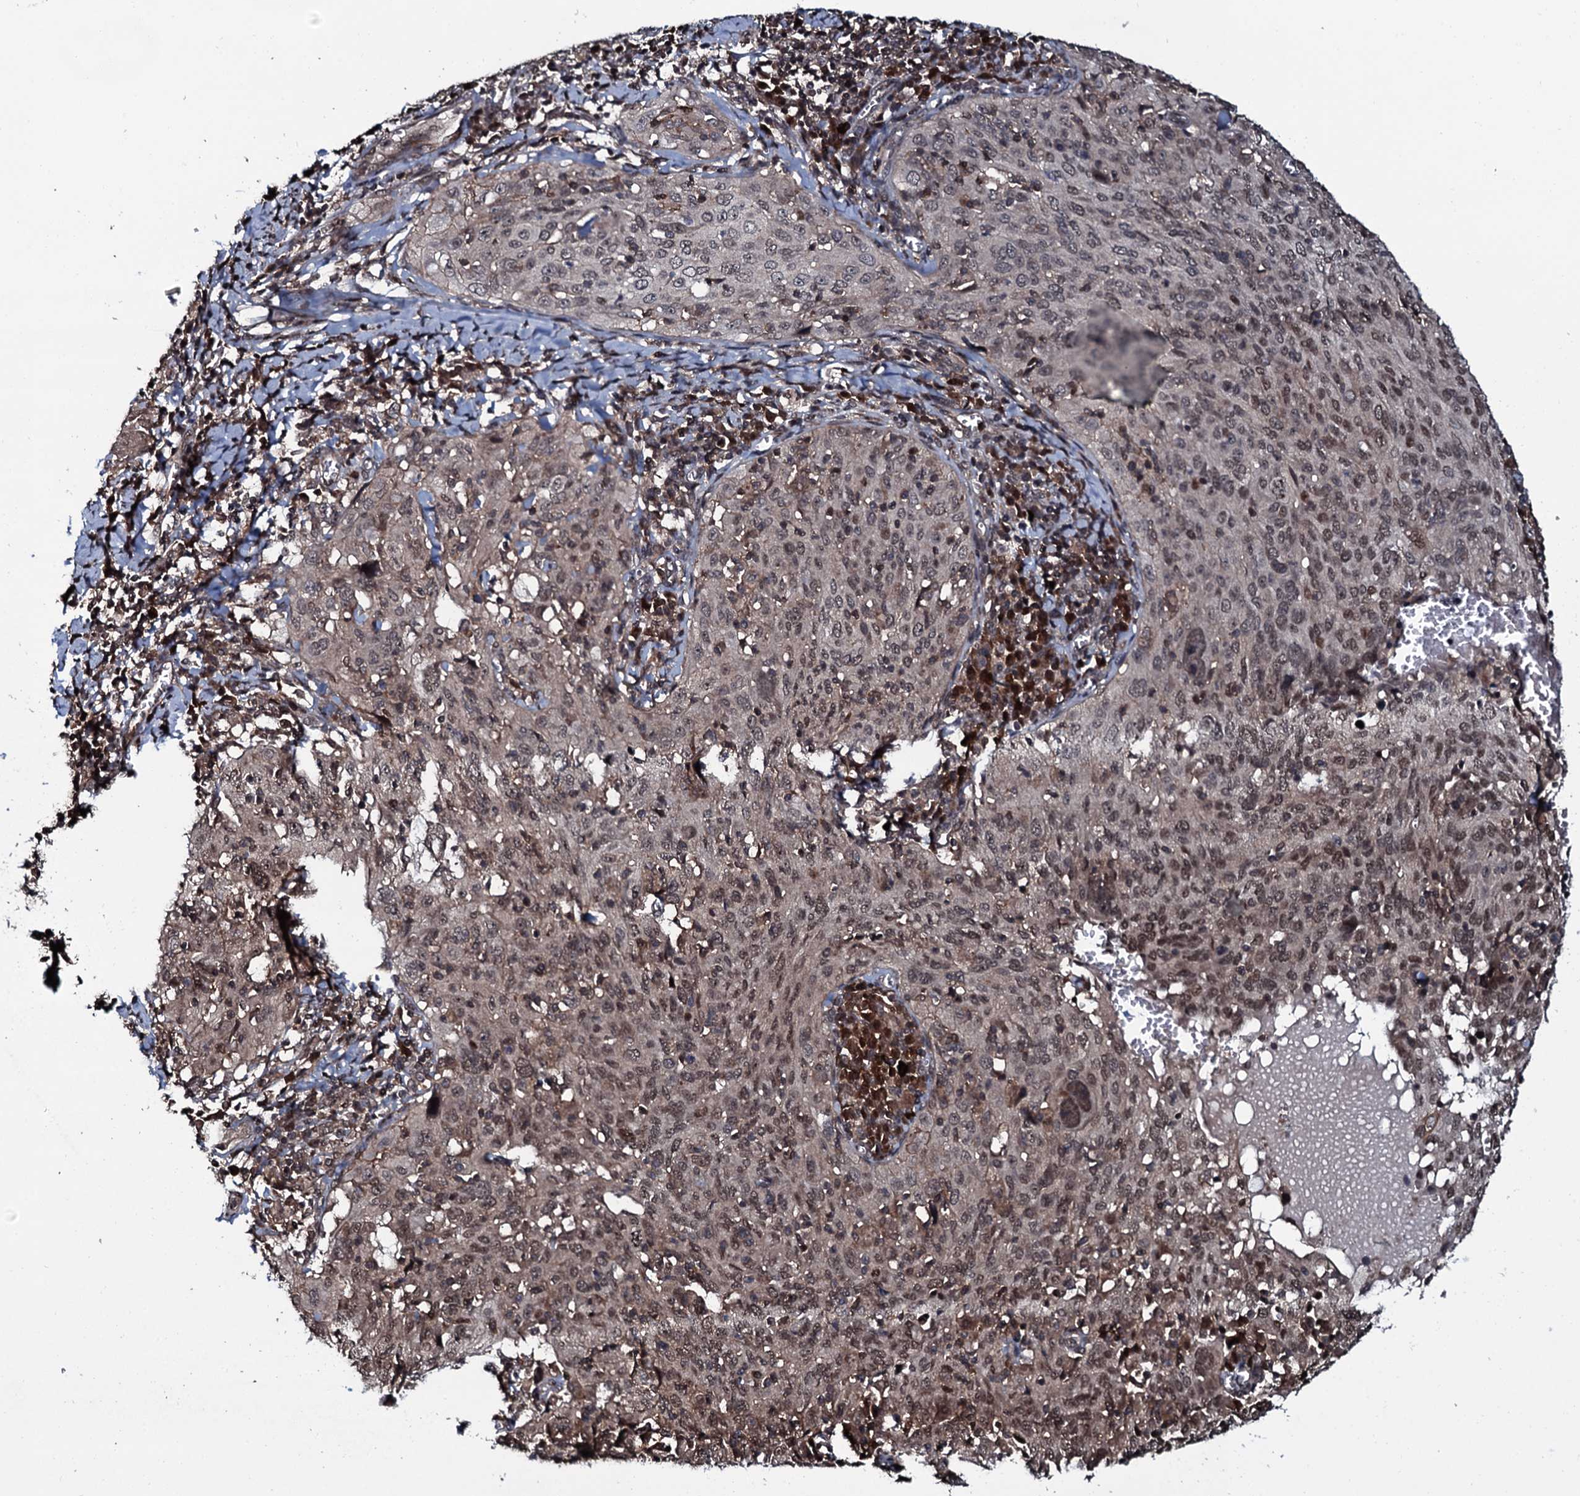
{"staining": {"intensity": "moderate", "quantity": ">75%", "location": "nuclear"}, "tissue": "cervical cancer", "cell_type": "Tumor cells", "image_type": "cancer", "snomed": [{"axis": "morphology", "description": "Squamous cell carcinoma, NOS"}, {"axis": "topography", "description": "Cervix"}], "caption": "The photomicrograph exhibits staining of cervical cancer, revealing moderate nuclear protein positivity (brown color) within tumor cells.", "gene": "HDDC3", "patient": {"sex": "female", "age": 31}}